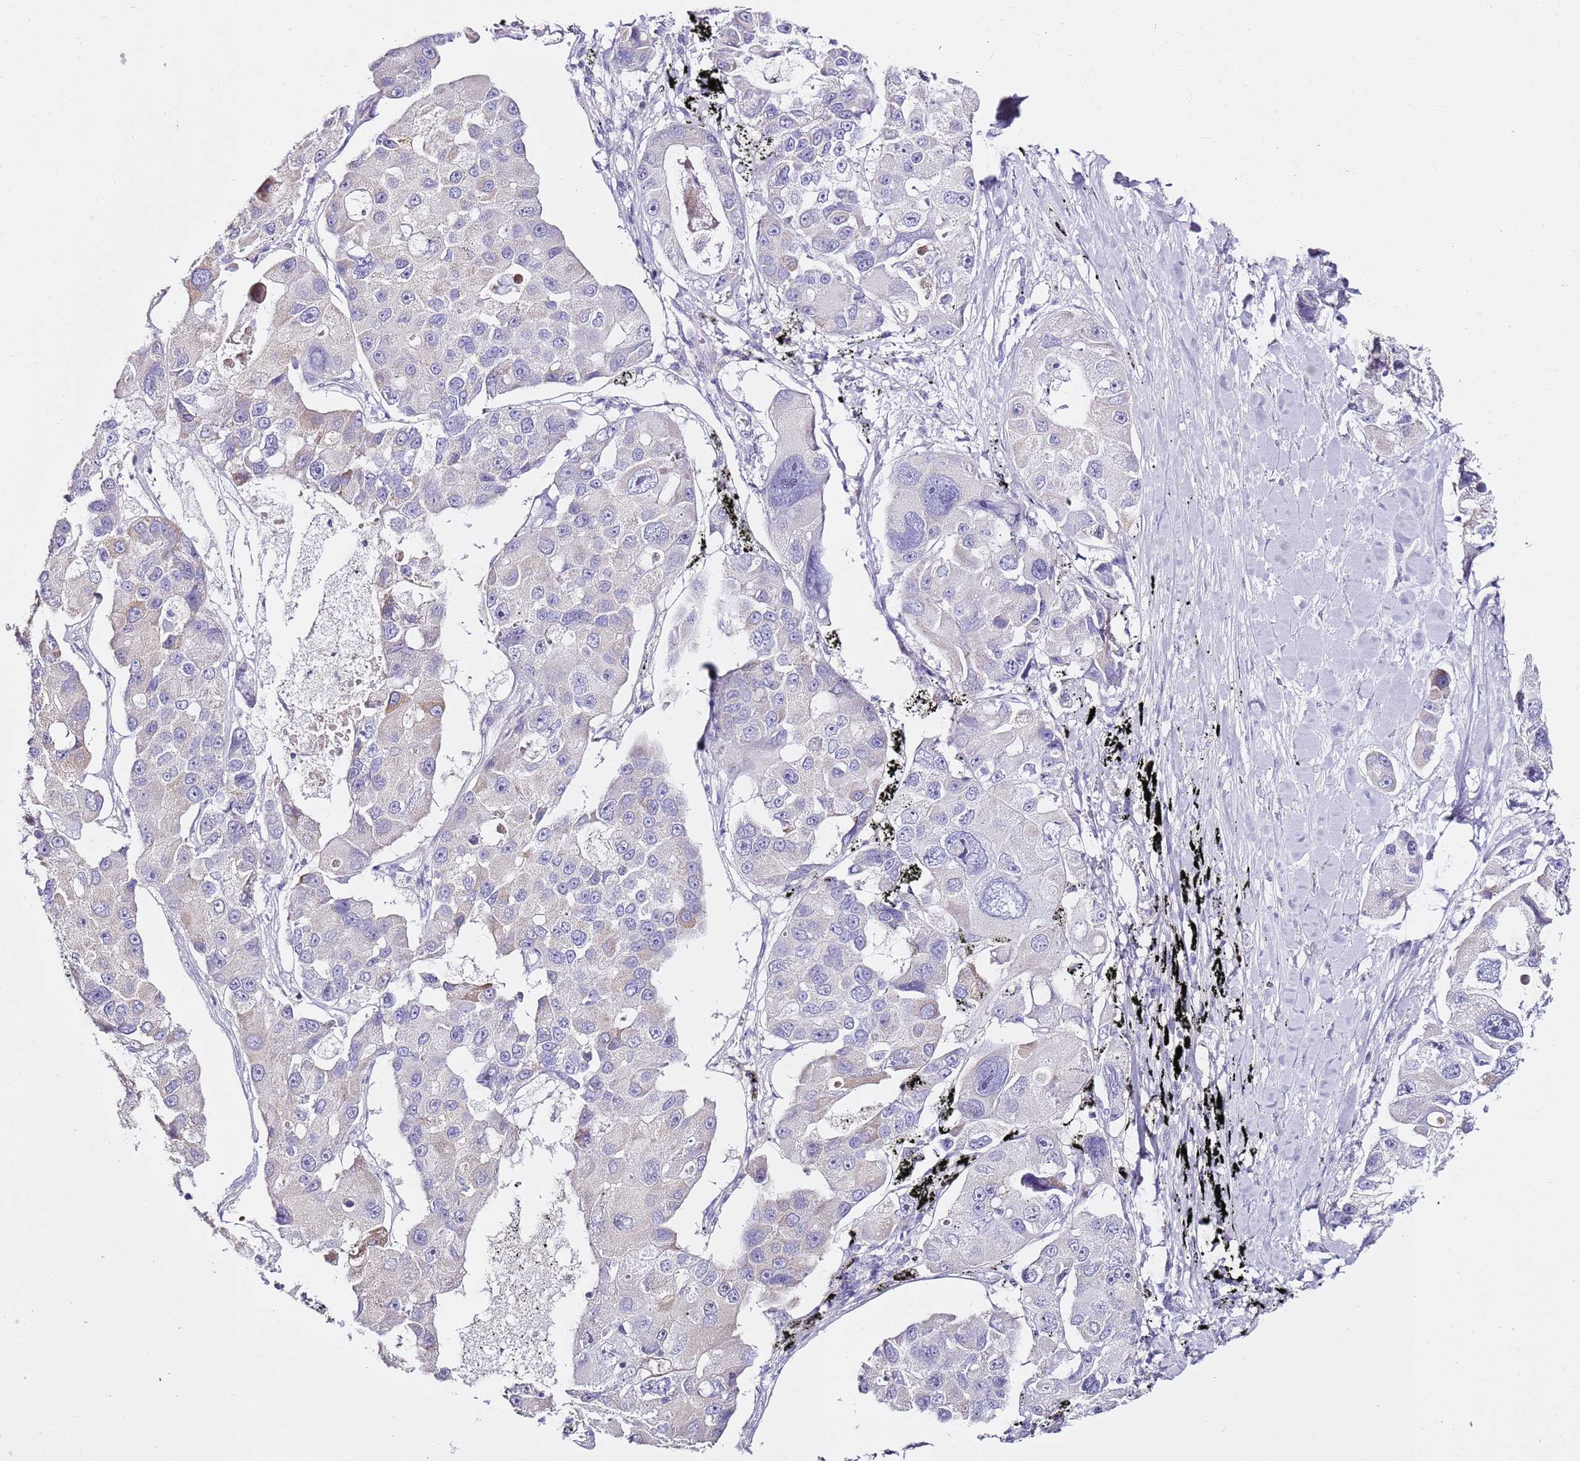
{"staining": {"intensity": "negative", "quantity": "none", "location": "none"}, "tissue": "lung cancer", "cell_type": "Tumor cells", "image_type": "cancer", "snomed": [{"axis": "morphology", "description": "Adenocarcinoma, NOS"}, {"axis": "topography", "description": "Lung"}], "caption": "Immunohistochemical staining of human lung cancer (adenocarcinoma) displays no significant staining in tumor cells.", "gene": "MYBPC3", "patient": {"sex": "female", "age": 54}}